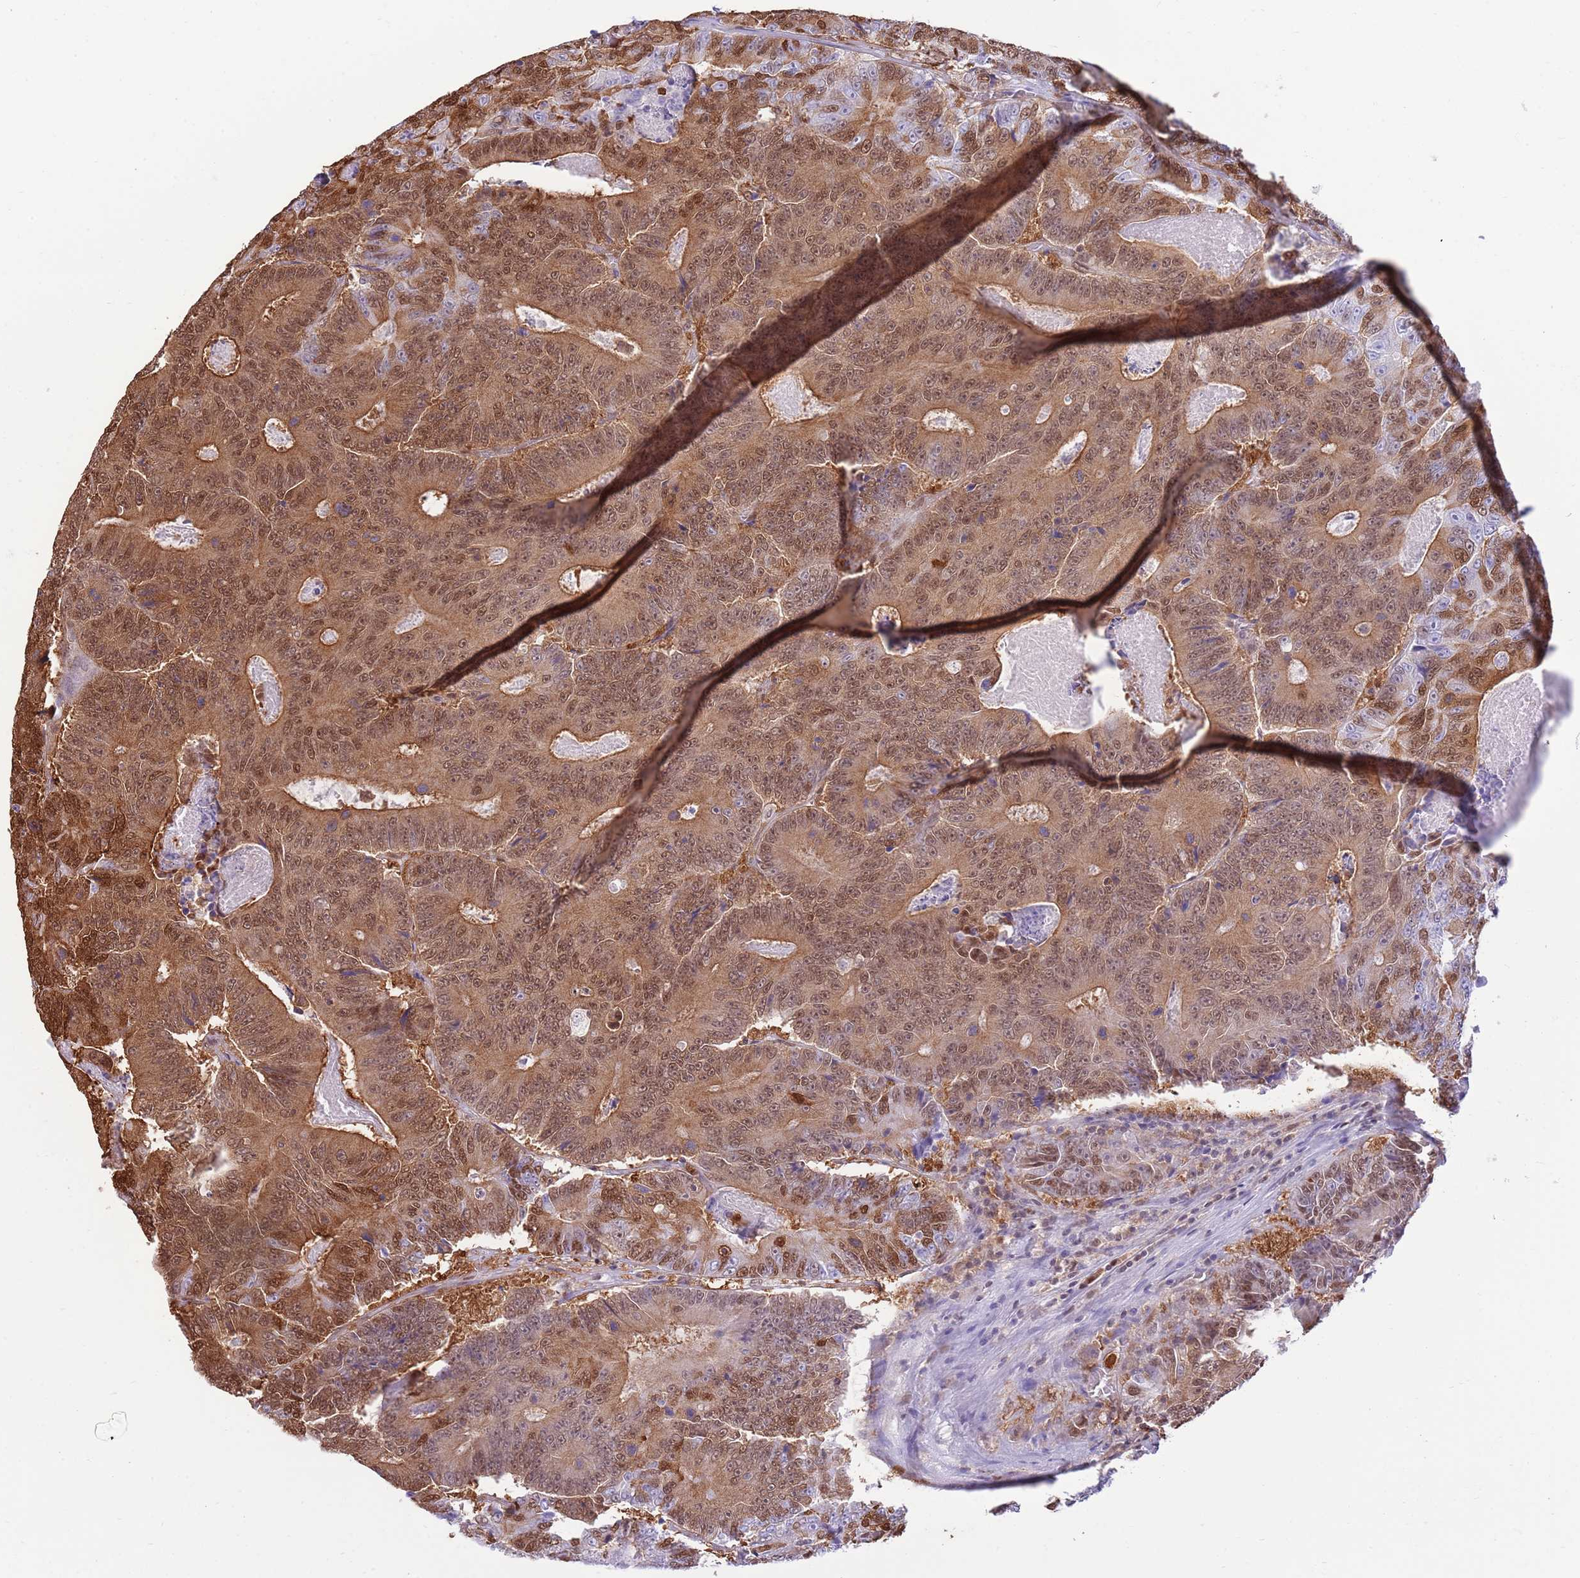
{"staining": {"intensity": "moderate", "quantity": ">75%", "location": "cytoplasmic/membranous,nuclear"}, "tissue": "colorectal cancer", "cell_type": "Tumor cells", "image_type": "cancer", "snomed": [{"axis": "morphology", "description": "Adenocarcinoma, NOS"}, {"axis": "topography", "description": "Colon"}], "caption": "Colorectal cancer (adenocarcinoma) tissue reveals moderate cytoplasmic/membranous and nuclear expression in approximately >75% of tumor cells, visualized by immunohistochemistry. The staining was performed using DAB (3,3'-diaminobenzidine), with brown indicating positive protein expression. Nuclei are stained blue with hematoxylin.", "gene": "NSFL1C", "patient": {"sex": "male", "age": 83}}